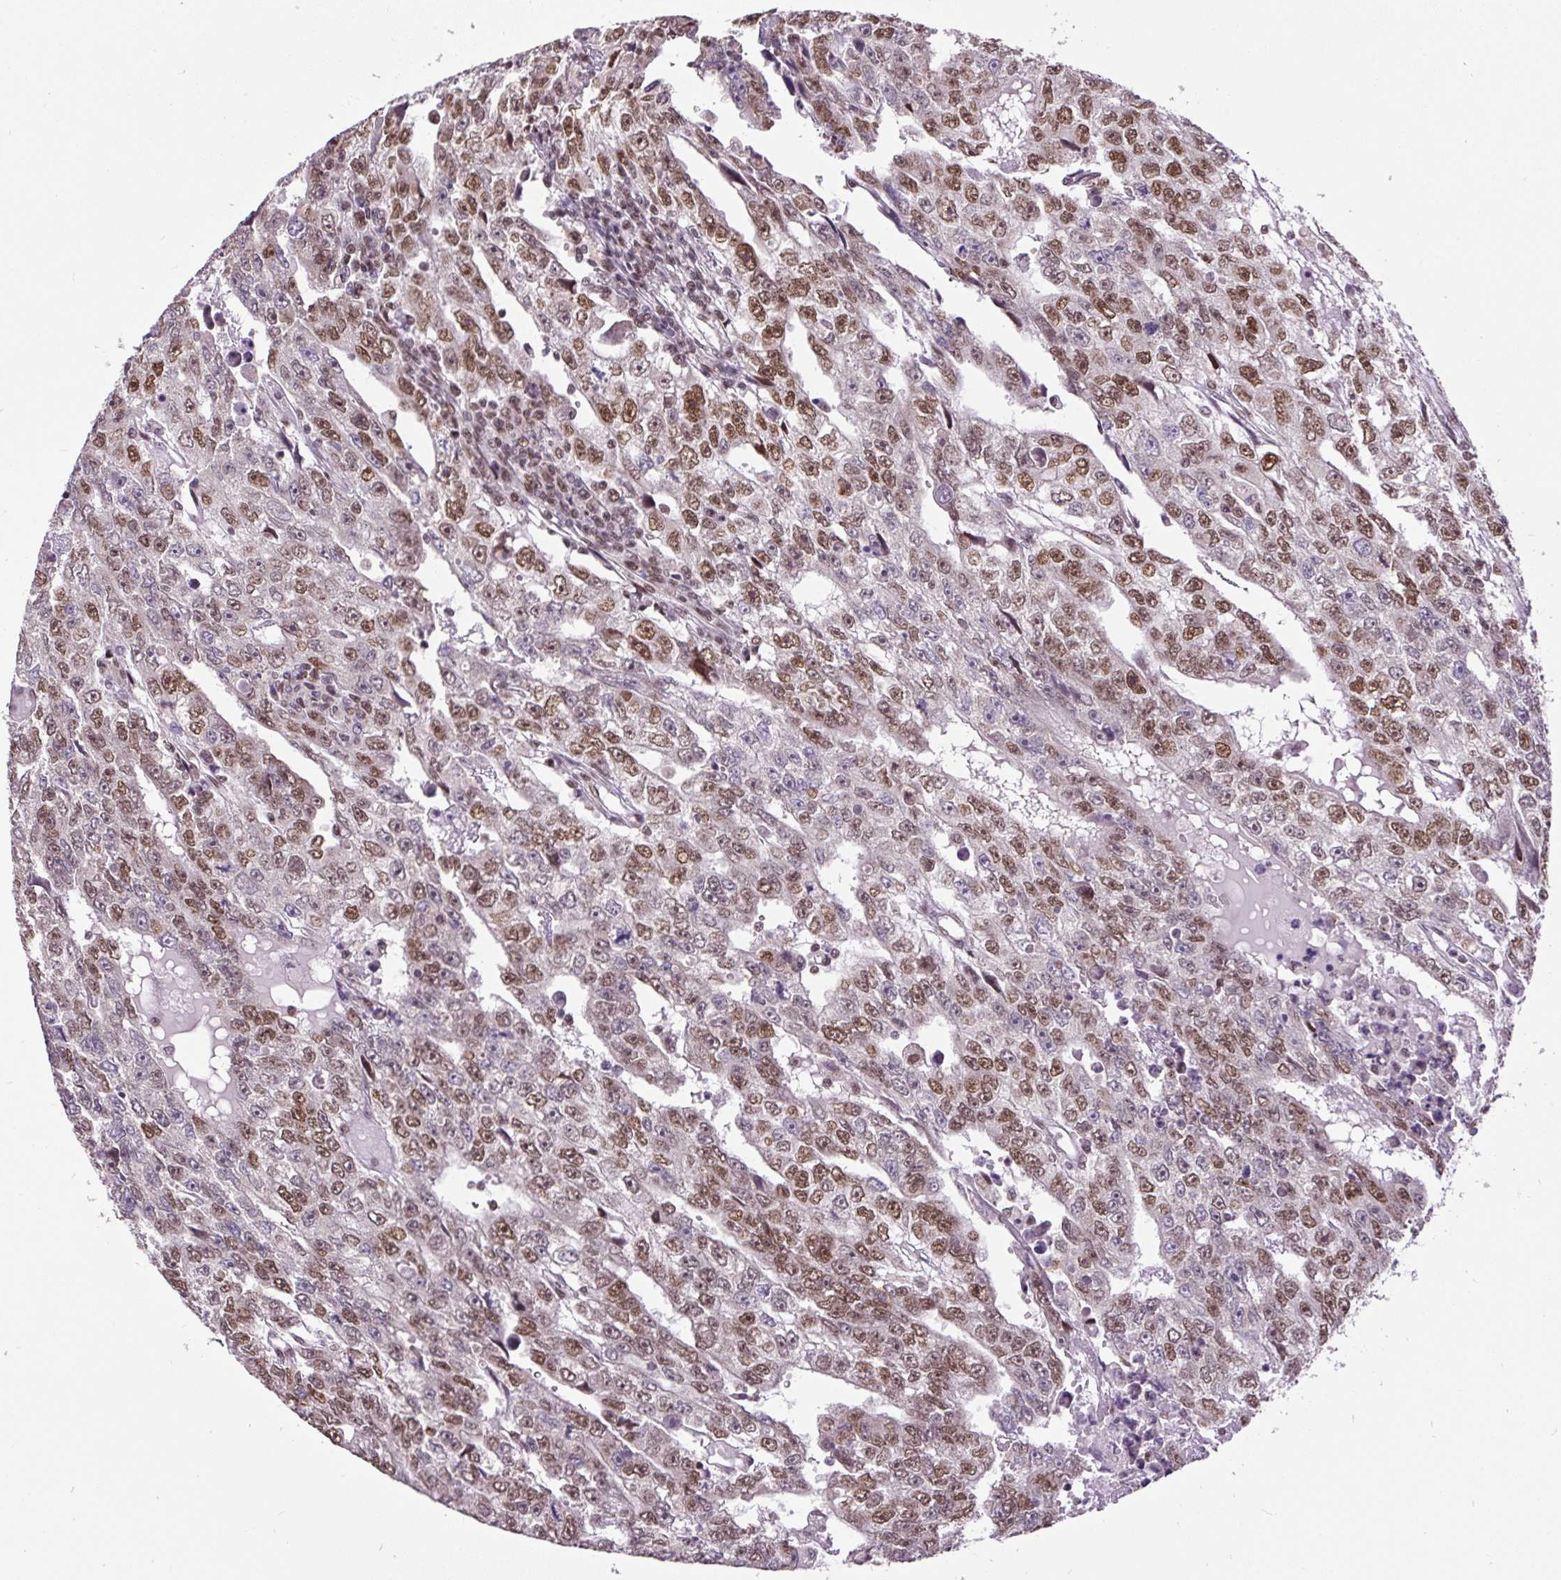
{"staining": {"intensity": "moderate", "quantity": "25%-75%", "location": "nuclear"}, "tissue": "testis cancer", "cell_type": "Tumor cells", "image_type": "cancer", "snomed": [{"axis": "morphology", "description": "Carcinoma, Embryonal, NOS"}, {"axis": "topography", "description": "Testis"}], "caption": "DAB (3,3'-diaminobenzidine) immunohistochemical staining of human testis cancer (embryonal carcinoma) shows moderate nuclear protein expression in approximately 25%-75% of tumor cells.", "gene": "ZNF672", "patient": {"sex": "male", "age": 20}}